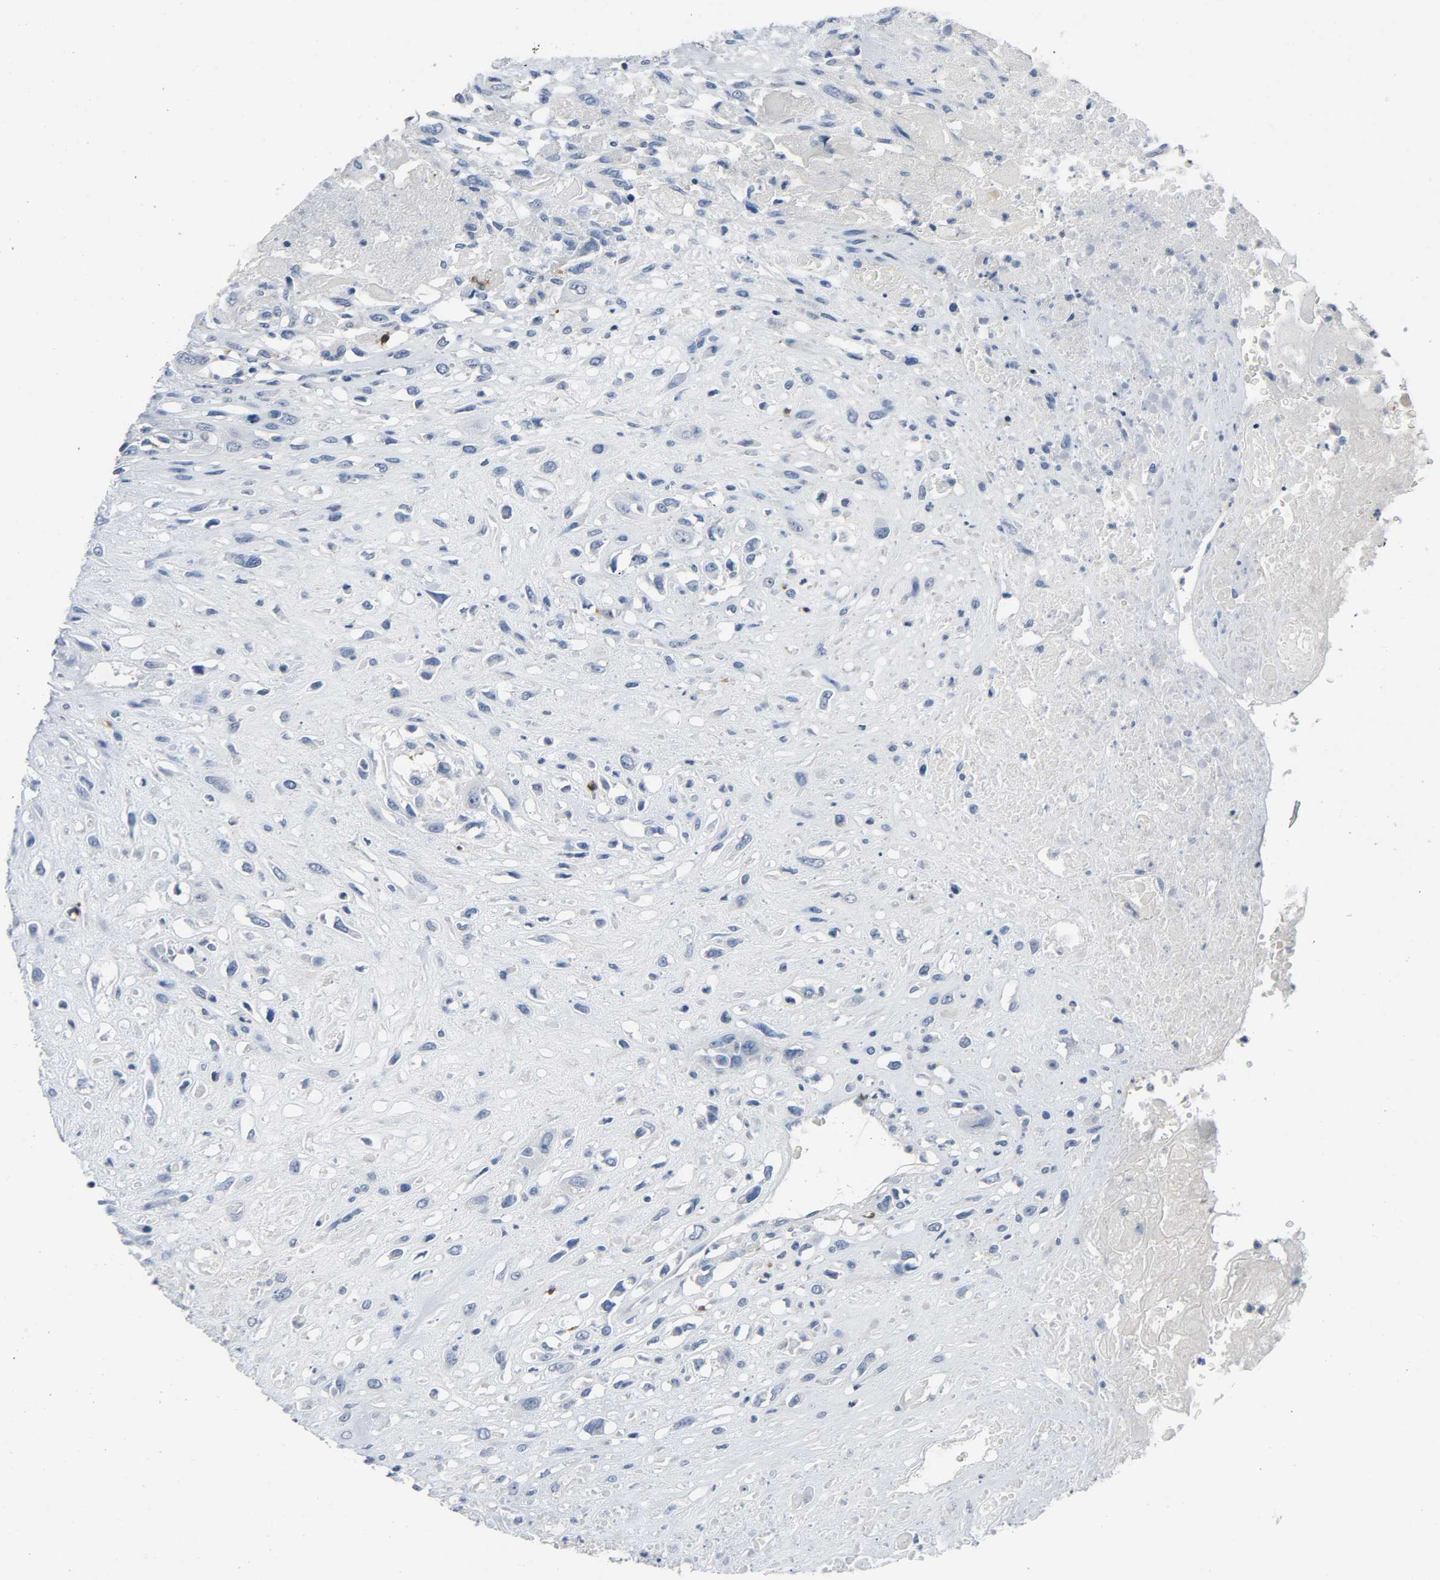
{"staining": {"intensity": "negative", "quantity": "none", "location": "none"}, "tissue": "head and neck cancer", "cell_type": "Tumor cells", "image_type": "cancer", "snomed": [{"axis": "morphology", "description": "Necrosis, NOS"}, {"axis": "morphology", "description": "Neoplasm, malignant, NOS"}, {"axis": "topography", "description": "Salivary gland"}, {"axis": "topography", "description": "Head-Neck"}], "caption": "A high-resolution photomicrograph shows immunohistochemistry (IHC) staining of neoplasm (malignant) (head and neck), which demonstrates no significant positivity in tumor cells.", "gene": "LCK", "patient": {"sex": "male", "age": 43}}